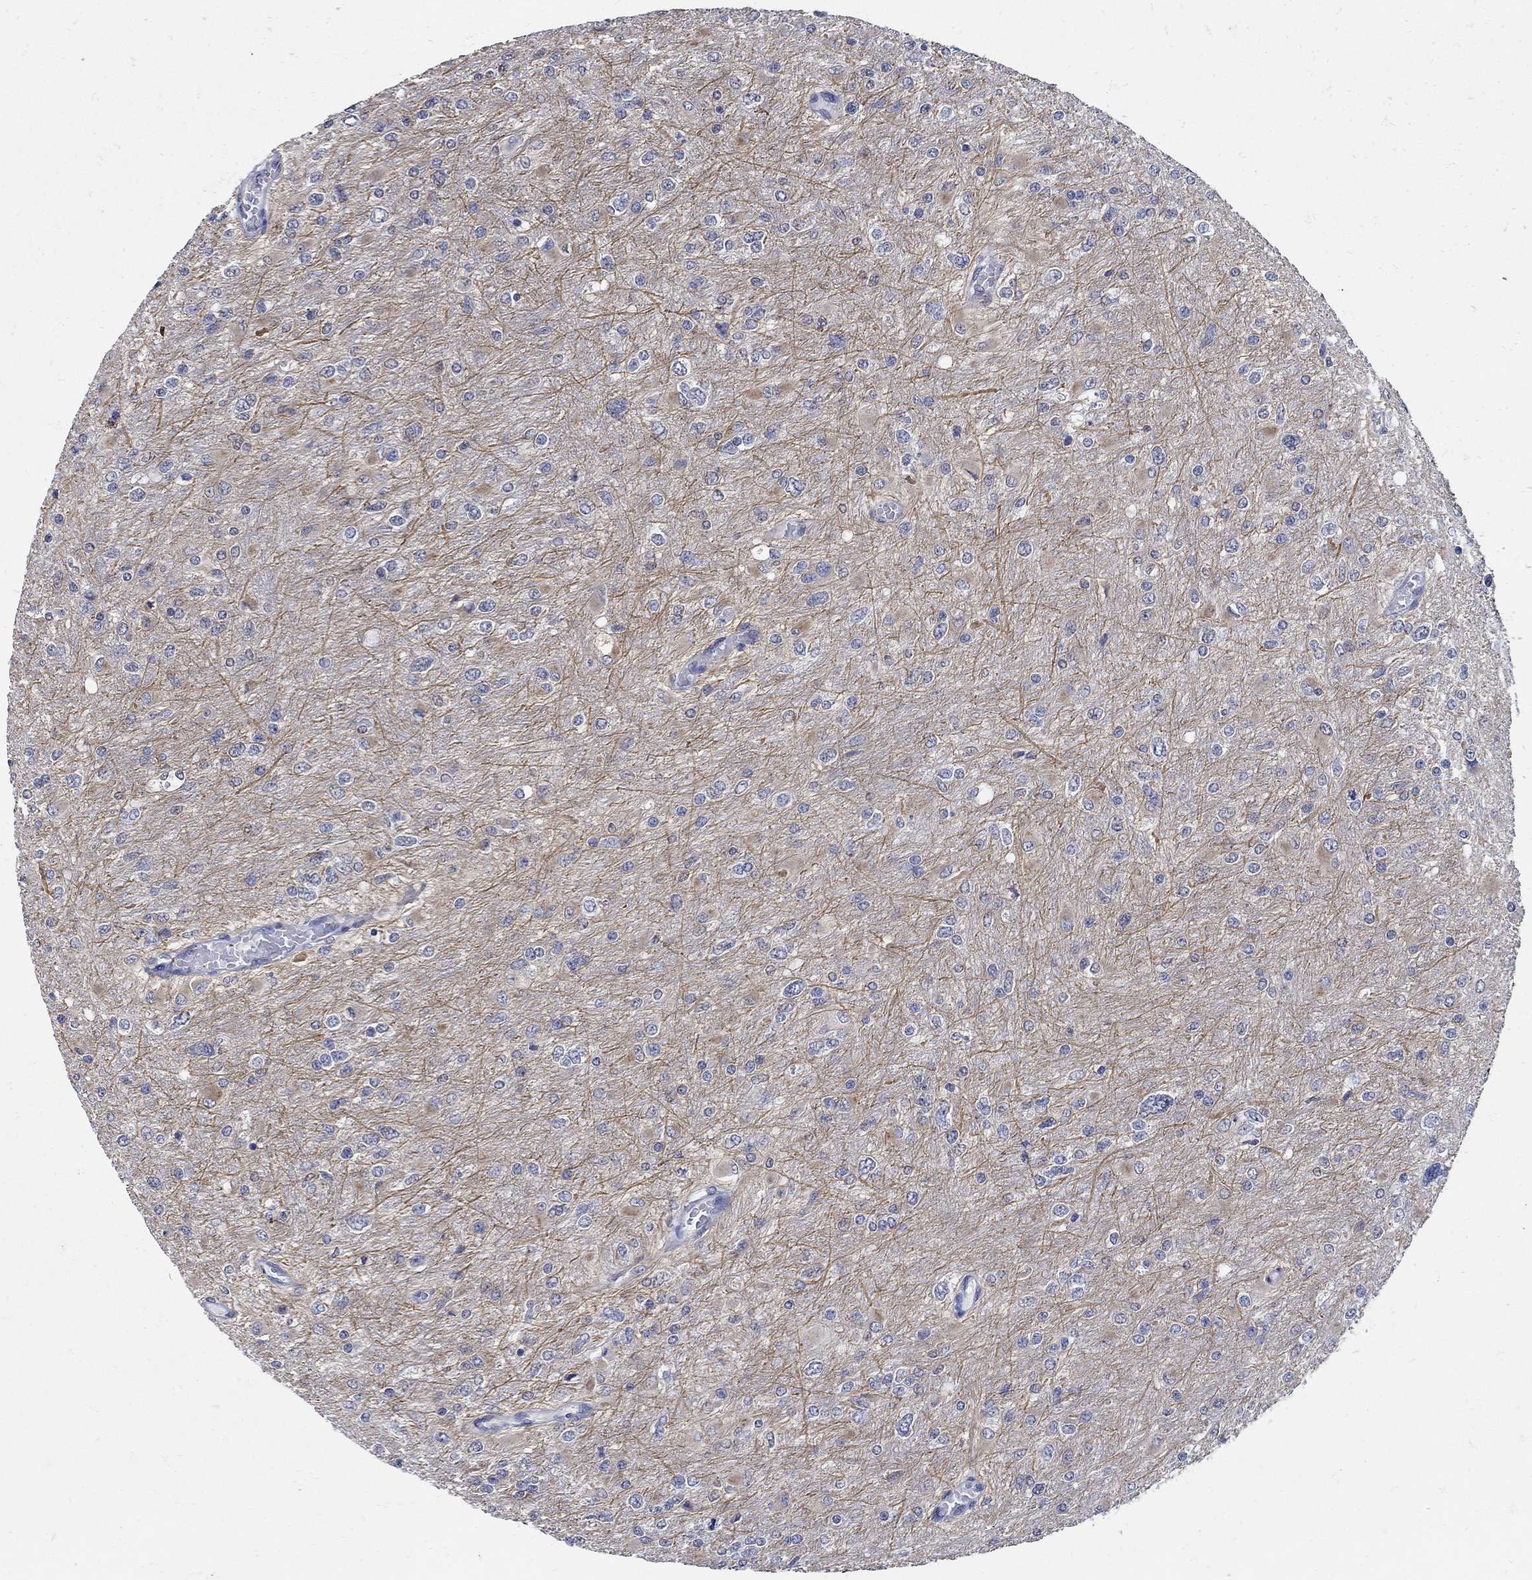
{"staining": {"intensity": "negative", "quantity": "none", "location": "none"}, "tissue": "glioma", "cell_type": "Tumor cells", "image_type": "cancer", "snomed": [{"axis": "morphology", "description": "Glioma, malignant, High grade"}, {"axis": "topography", "description": "Cerebral cortex"}], "caption": "A micrograph of human high-grade glioma (malignant) is negative for staining in tumor cells.", "gene": "KCNN3", "patient": {"sex": "female", "age": 36}}